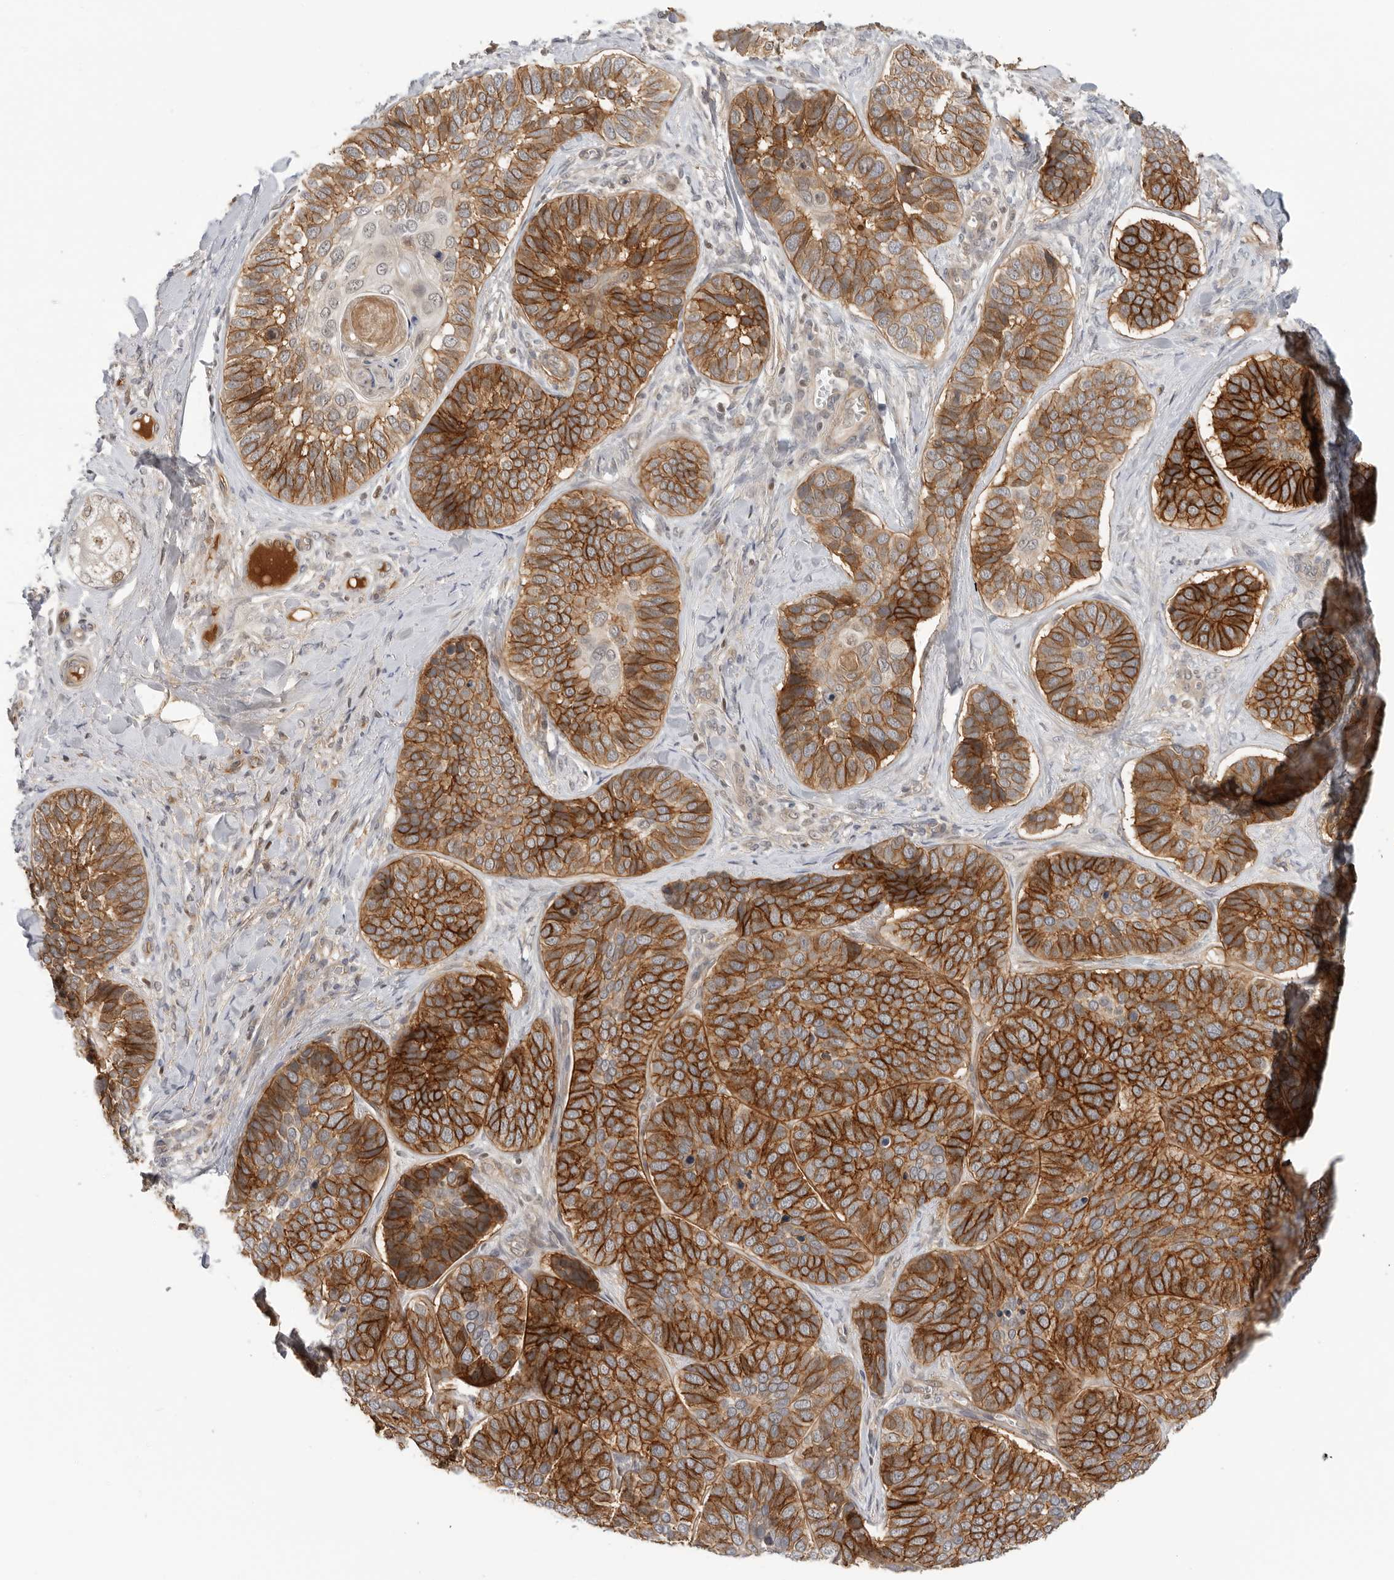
{"staining": {"intensity": "strong", "quantity": ">75%", "location": "cytoplasmic/membranous"}, "tissue": "skin cancer", "cell_type": "Tumor cells", "image_type": "cancer", "snomed": [{"axis": "morphology", "description": "Basal cell carcinoma"}, {"axis": "topography", "description": "Skin"}], "caption": "A photomicrograph of human basal cell carcinoma (skin) stained for a protein displays strong cytoplasmic/membranous brown staining in tumor cells.", "gene": "SUGCT", "patient": {"sex": "male", "age": 62}}